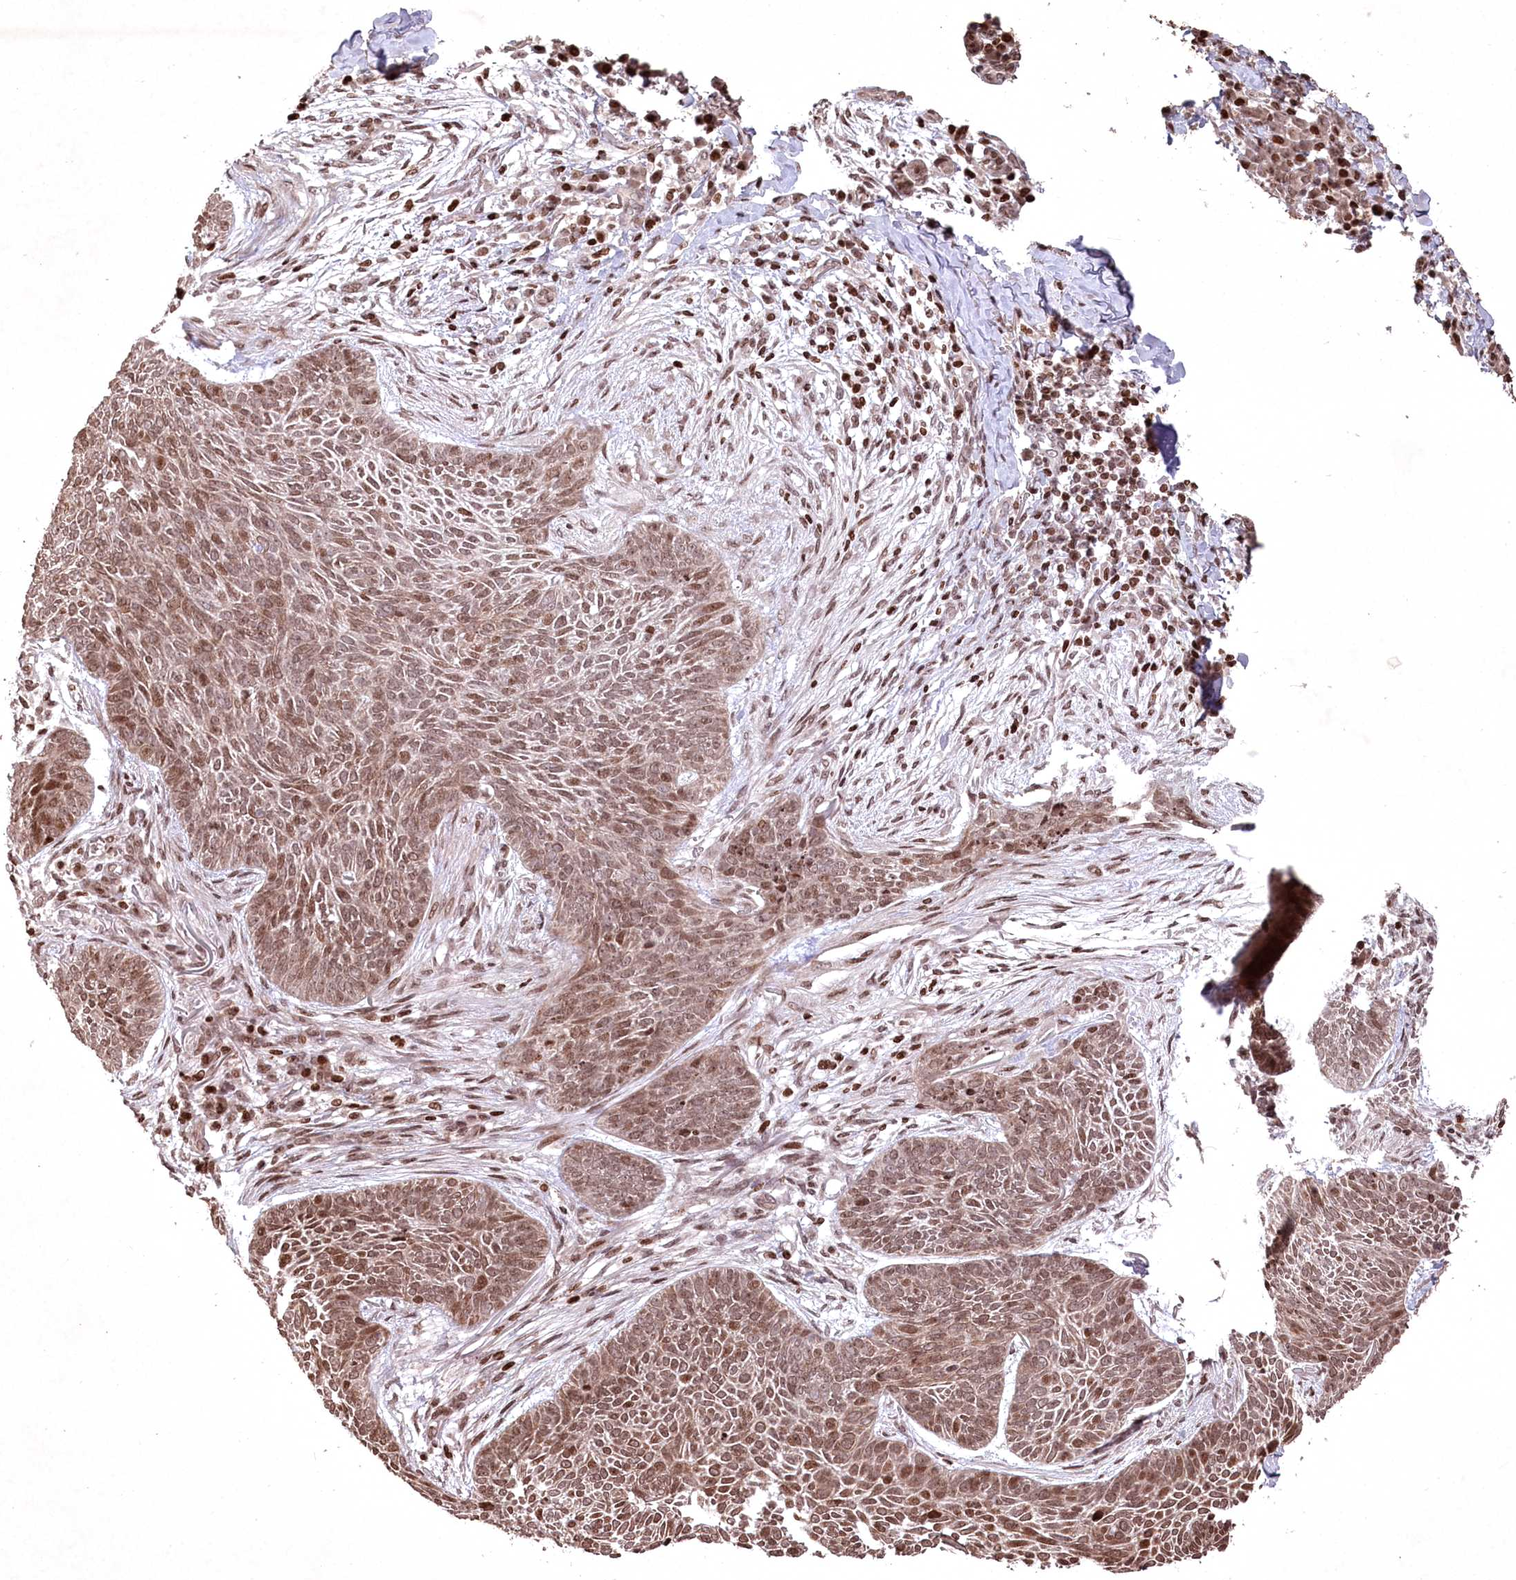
{"staining": {"intensity": "moderate", "quantity": ">75%", "location": "nuclear"}, "tissue": "skin cancer", "cell_type": "Tumor cells", "image_type": "cancer", "snomed": [{"axis": "morphology", "description": "Basal cell carcinoma"}, {"axis": "topography", "description": "Skin"}], "caption": "Immunohistochemistry (IHC) of skin cancer (basal cell carcinoma) shows medium levels of moderate nuclear positivity in approximately >75% of tumor cells. The protein is stained brown, and the nuclei are stained in blue (DAB IHC with brightfield microscopy, high magnification).", "gene": "CCSER2", "patient": {"sex": "male", "age": 85}}